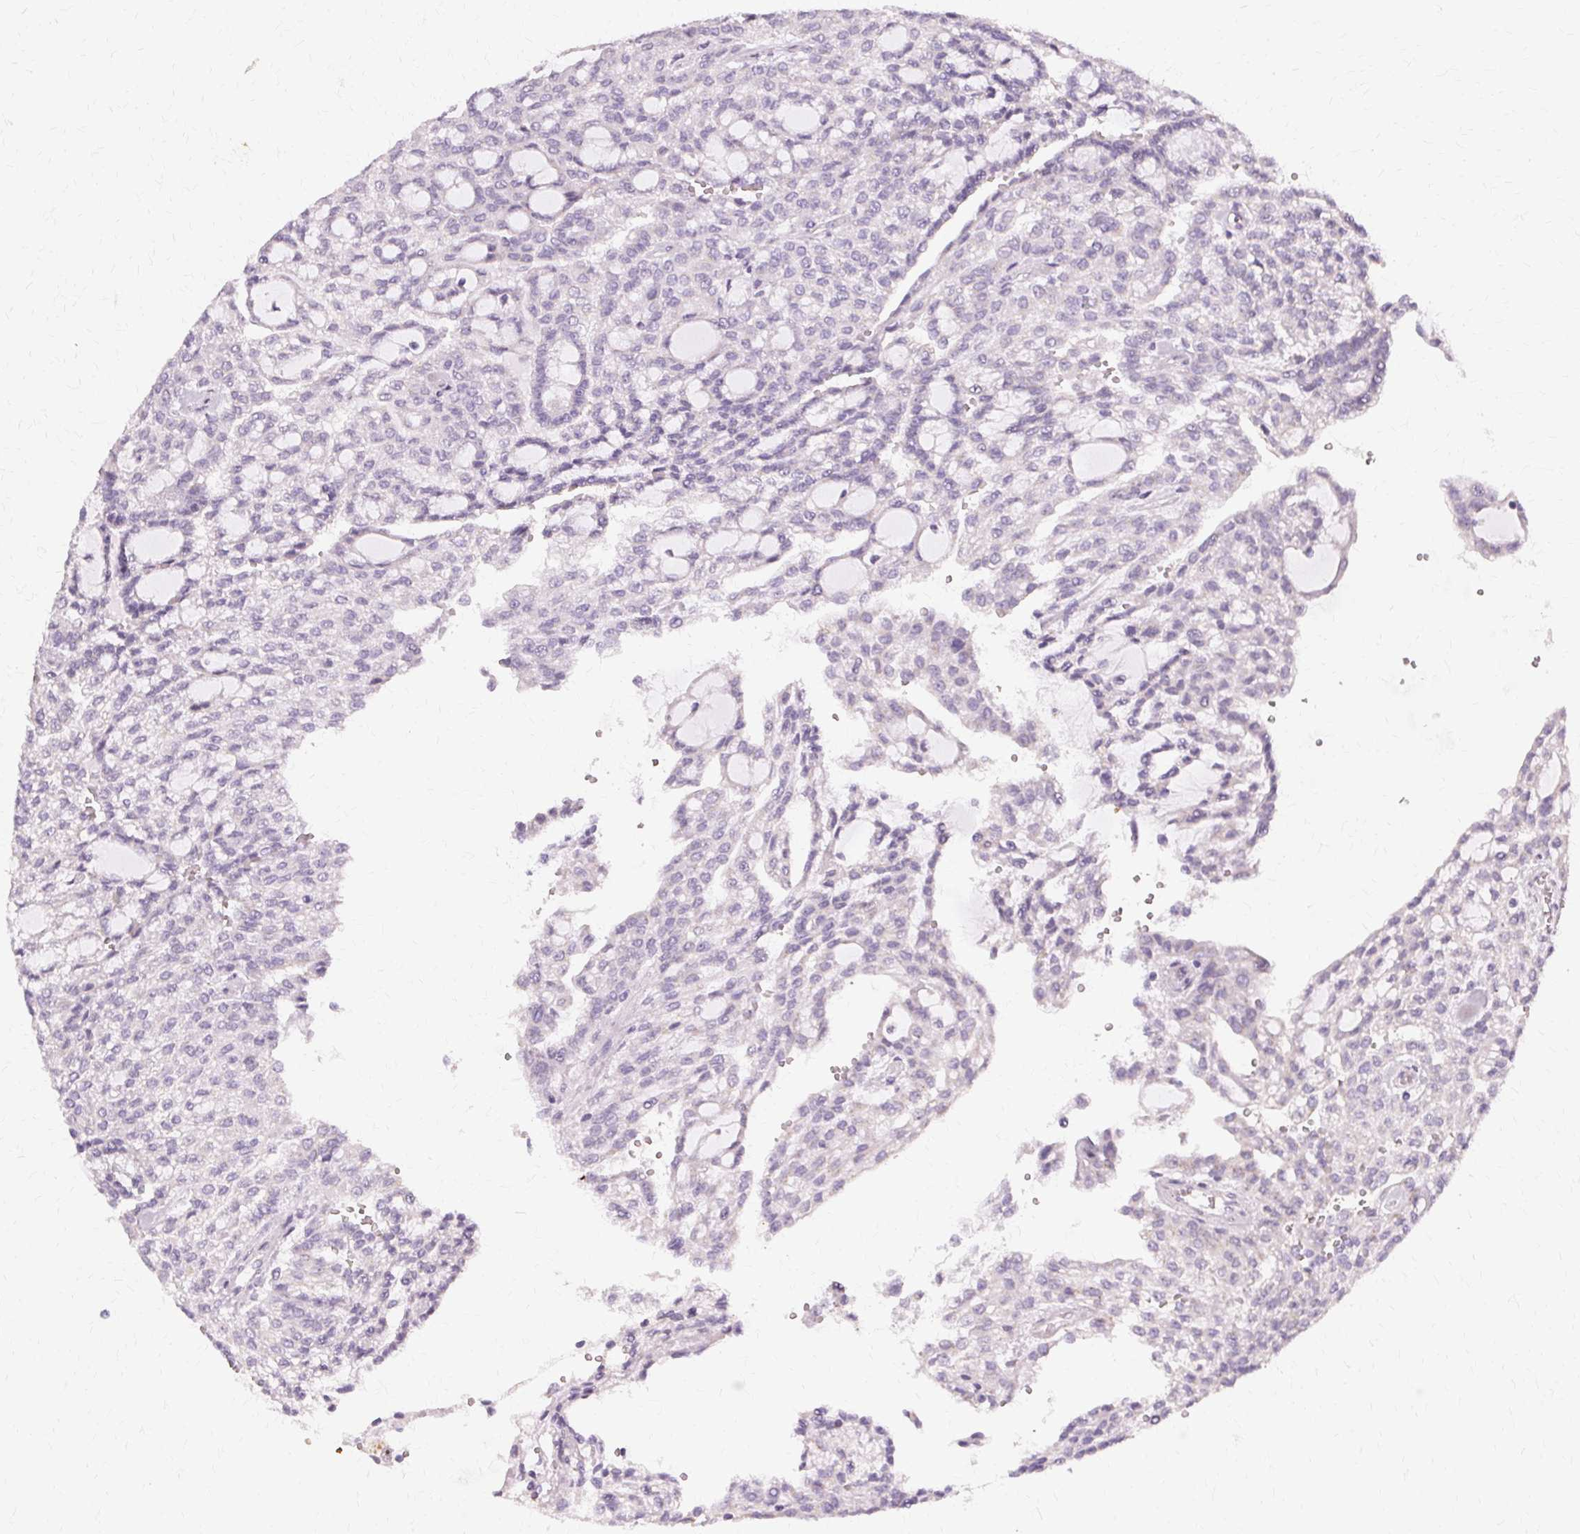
{"staining": {"intensity": "negative", "quantity": "none", "location": "none"}, "tissue": "renal cancer", "cell_type": "Tumor cells", "image_type": "cancer", "snomed": [{"axis": "morphology", "description": "Adenocarcinoma, NOS"}, {"axis": "topography", "description": "Kidney"}], "caption": "High magnification brightfield microscopy of renal cancer (adenocarcinoma) stained with DAB (brown) and counterstained with hematoxylin (blue): tumor cells show no significant staining.", "gene": "FCRL3", "patient": {"sex": "male", "age": 63}}